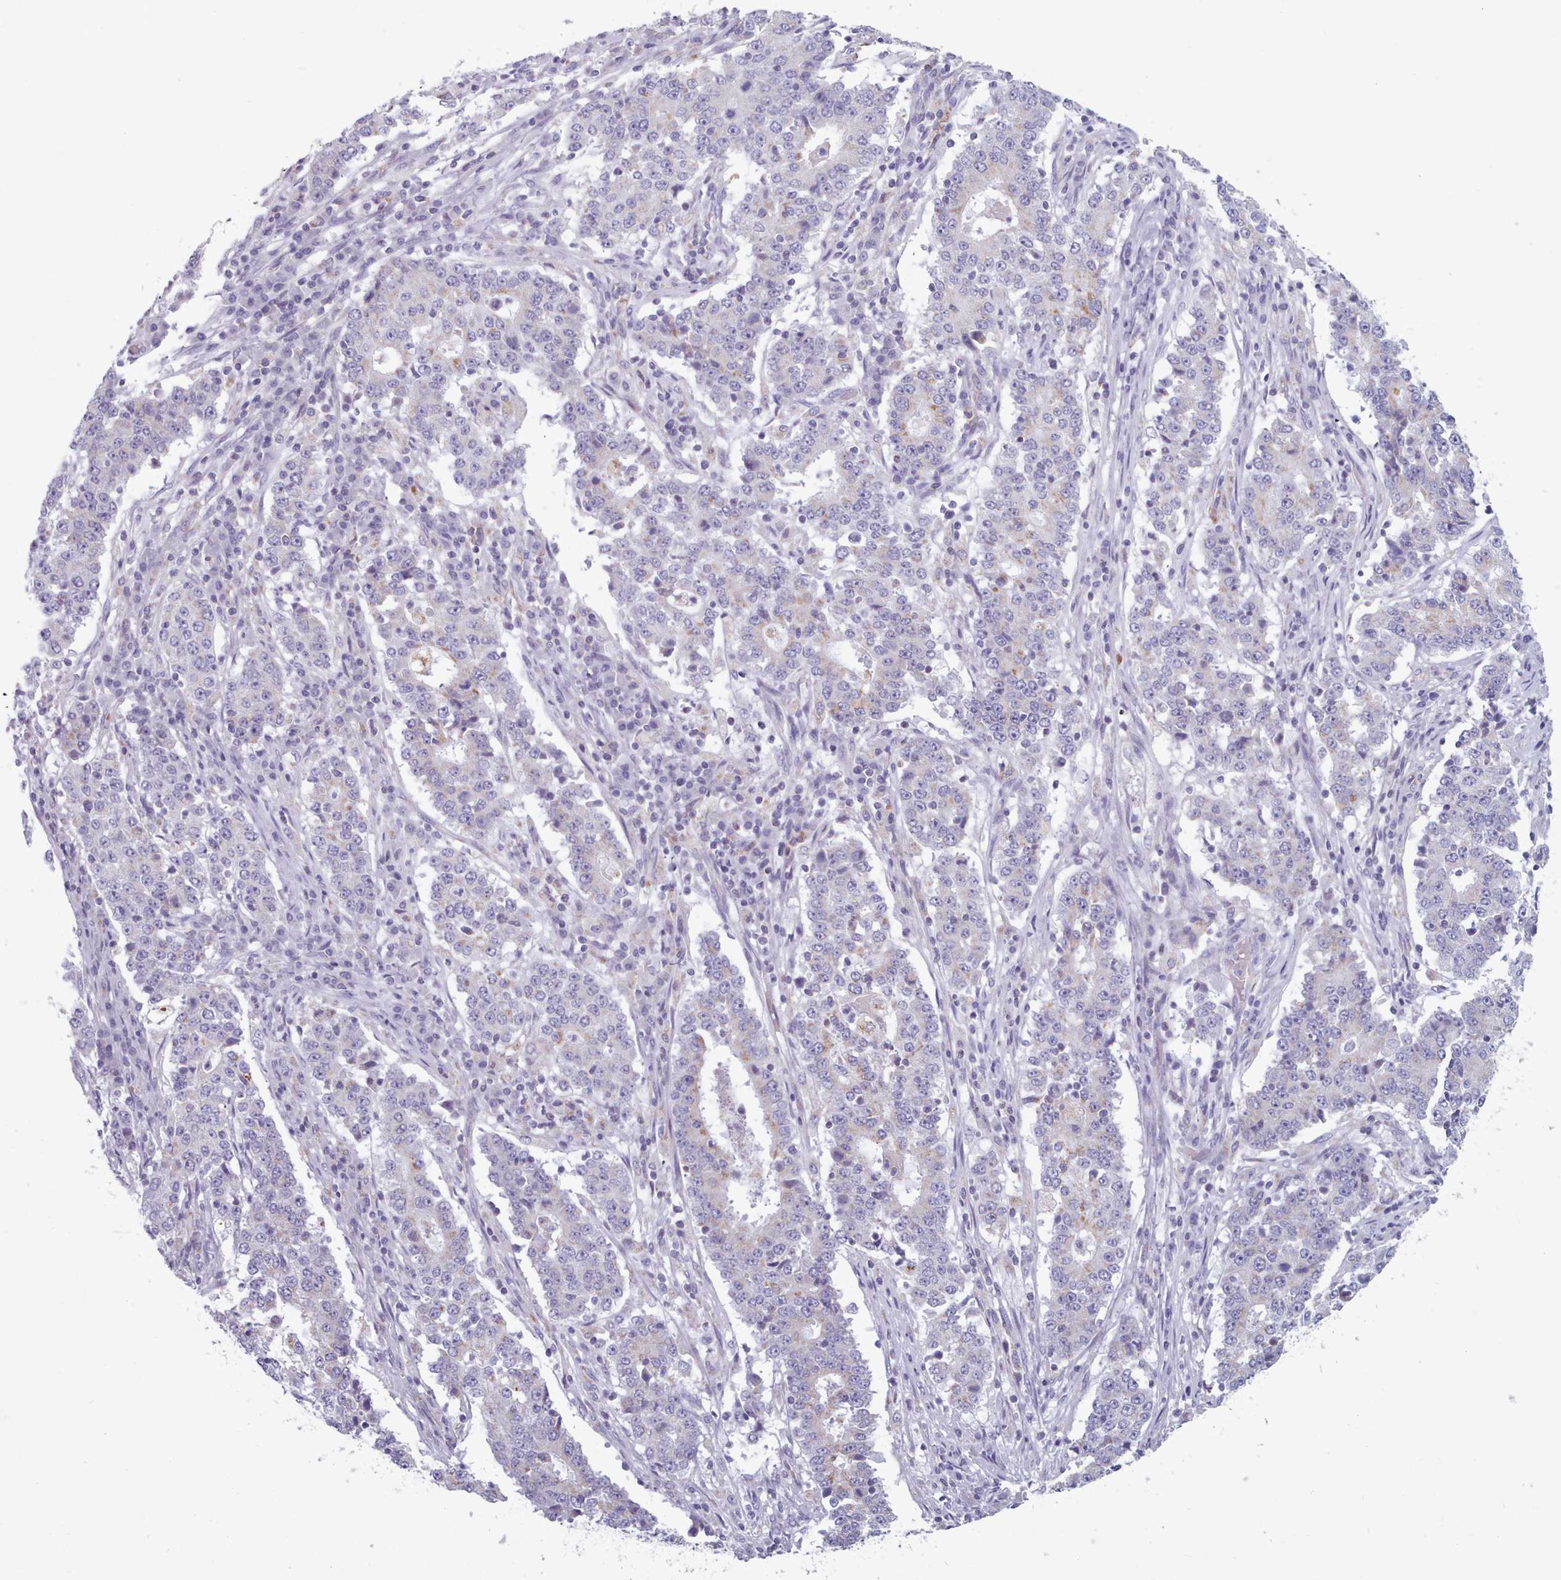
{"staining": {"intensity": "negative", "quantity": "none", "location": "none"}, "tissue": "stomach cancer", "cell_type": "Tumor cells", "image_type": "cancer", "snomed": [{"axis": "morphology", "description": "Adenocarcinoma, NOS"}, {"axis": "topography", "description": "Stomach"}], "caption": "An IHC photomicrograph of stomach cancer (adenocarcinoma) is shown. There is no staining in tumor cells of stomach cancer (adenocarcinoma).", "gene": "FAM170B", "patient": {"sex": "male", "age": 59}}